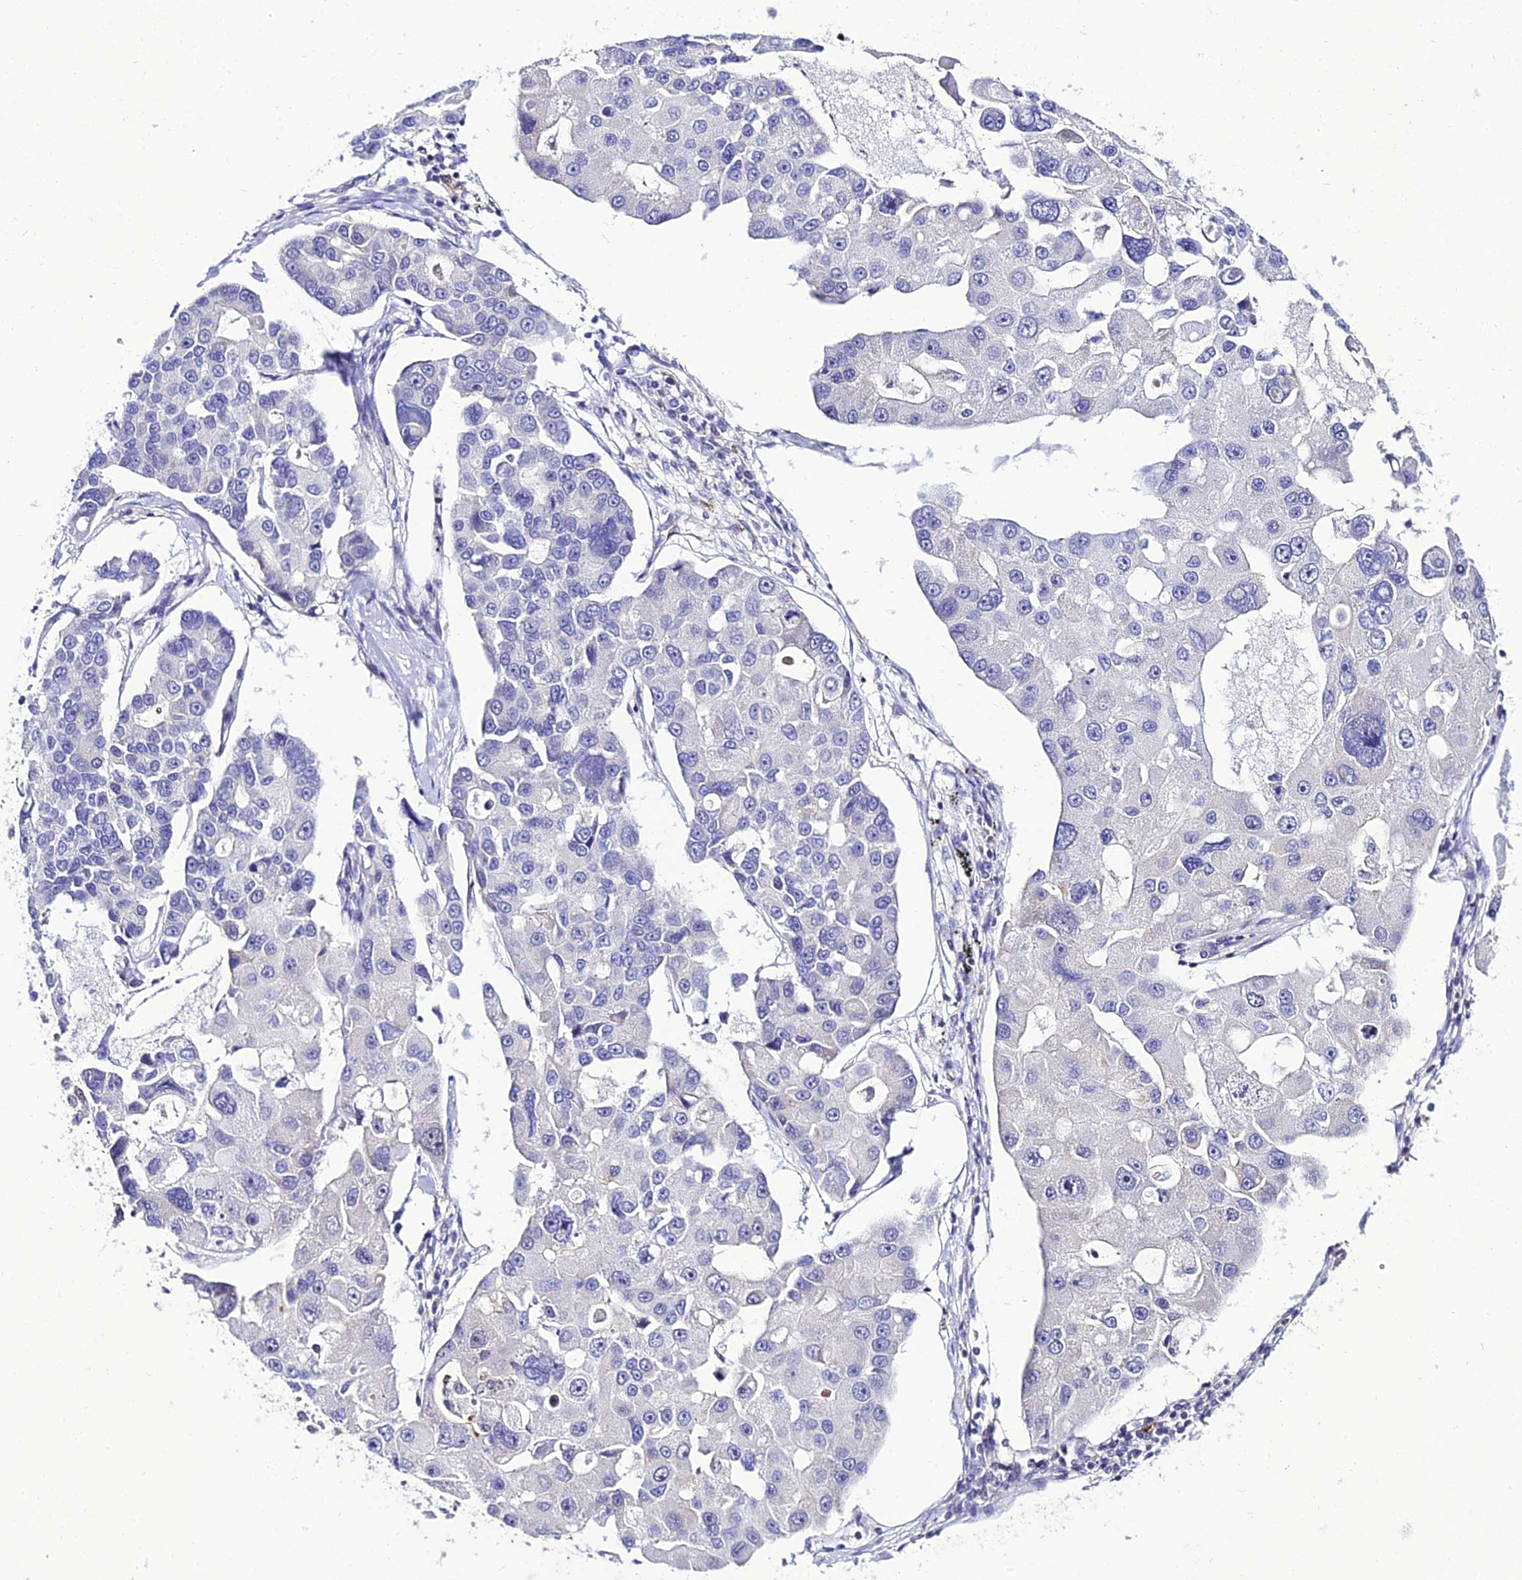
{"staining": {"intensity": "negative", "quantity": "none", "location": "none"}, "tissue": "lung cancer", "cell_type": "Tumor cells", "image_type": "cancer", "snomed": [{"axis": "morphology", "description": "Adenocarcinoma, NOS"}, {"axis": "topography", "description": "Lung"}], "caption": "There is no significant positivity in tumor cells of lung adenocarcinoma.", "gene": "SHQ1", "patient": {"sex": "female", "age": 54}}